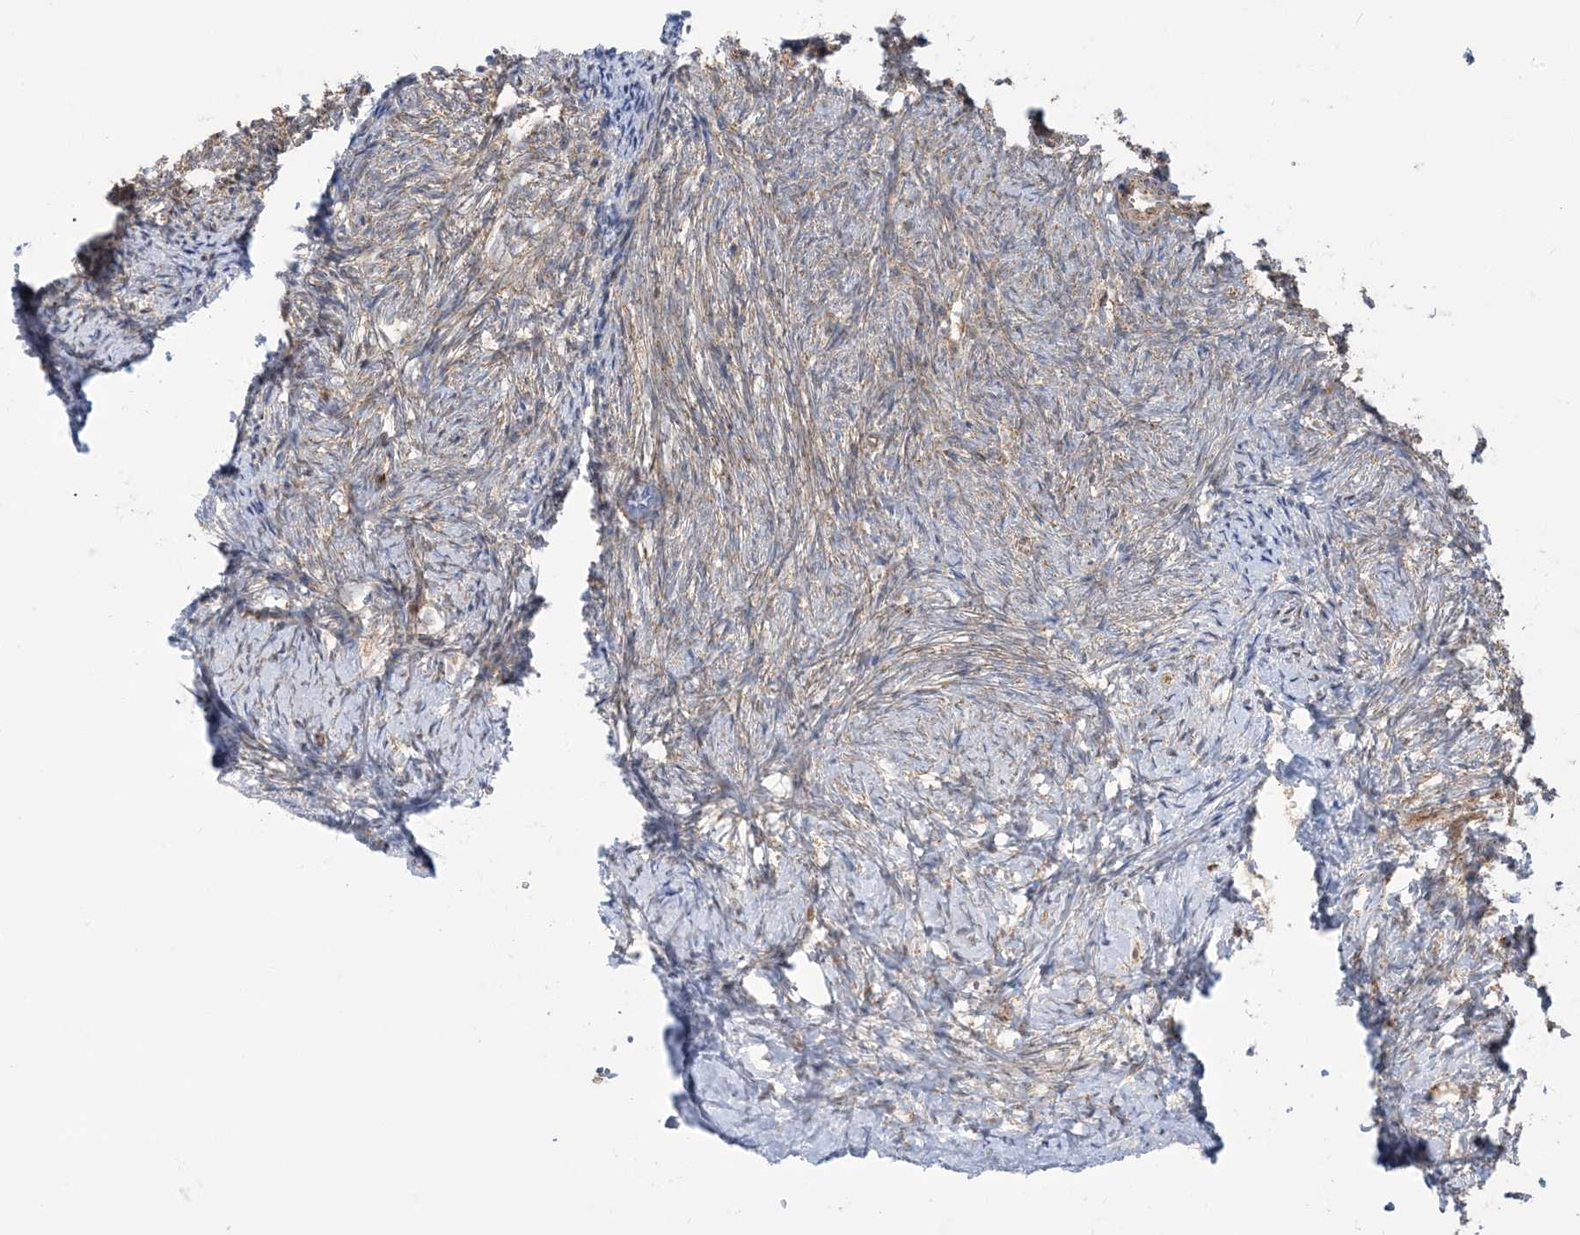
{"staining": {"intensity": "weak", "quantity": "25%-75%", "location": "cytoplasmic/membranous"}, "tissue": "ovary", "cell_type": "Ovarian stroma cells", "image_type": "normal", "snomed": [{"axis": "morphology", "description": "Normal tissue, NOS"}, {"axis": "topography", "description": "Ovary"}], "caption": "Weak cytoplasmic/membranous protein expression is present in about 25%-75% of ovarian stroma cells in ovary.", "gene": "MAPKBP1", "patient": {"sex": "female", "age": 41}}